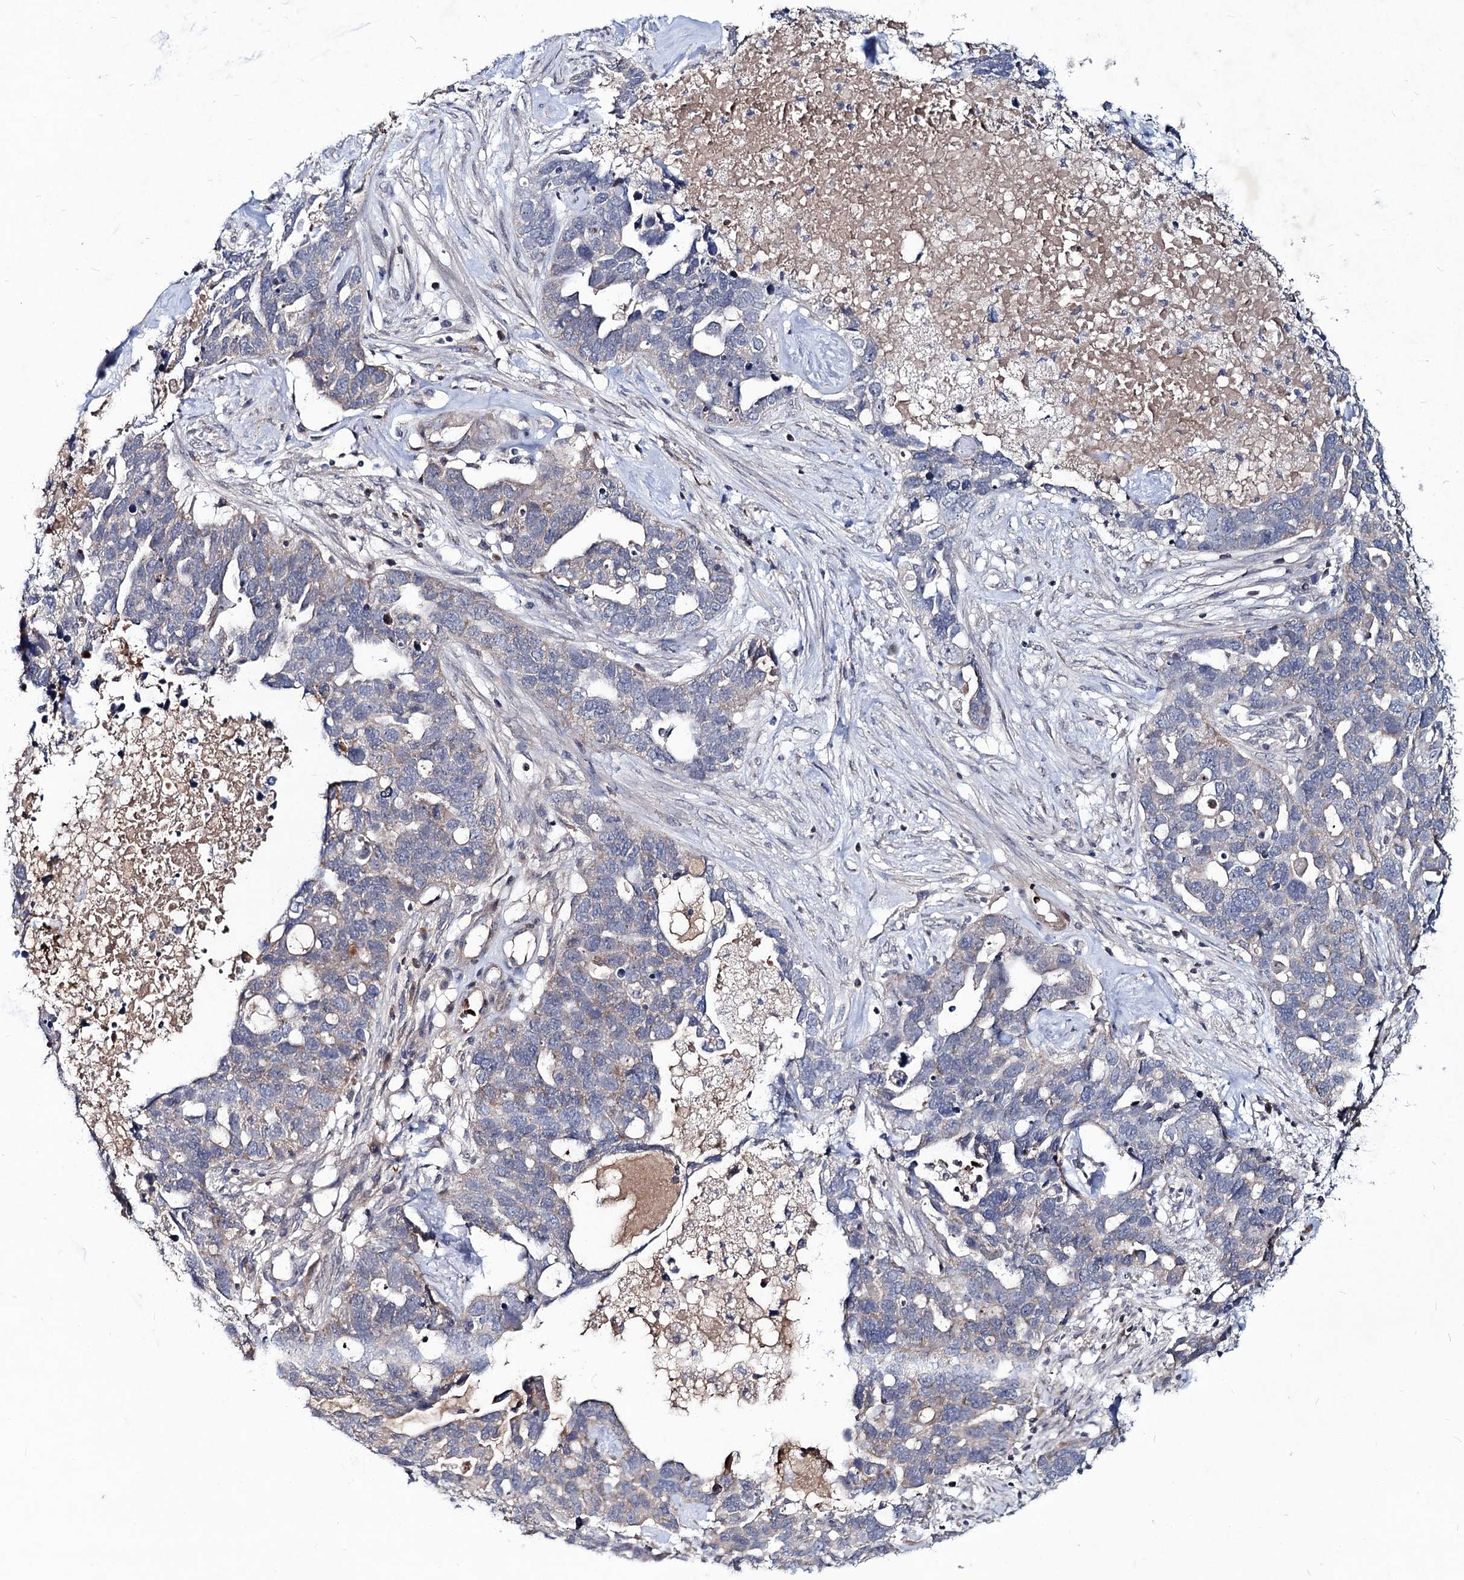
{"staining": {"intensity": "weak", "quantity": "<25%", "location": "cytoplasmic/membranous"}, "tissue": "ovarian cancer", "cell_type": "Tumor cells", "image_type": "cancer", "snomed": [{"axis": "morphology", "description": "Cystadenocarcinoma, serous, NOS"}, {"axis": "topography", "description": "Ovary"}], "caption": "IHC micrograph of neoplastic tissue: human ovarian cancer (serous cystadenocarcinoma) stained with DAB reveals no significant protein positivity in tumor cells. (Immunohistochemistry (ihc), brightfield microscopy, high magnification).", "gene": "RNF6", "patient": {"sex": "female", "age": 54}}